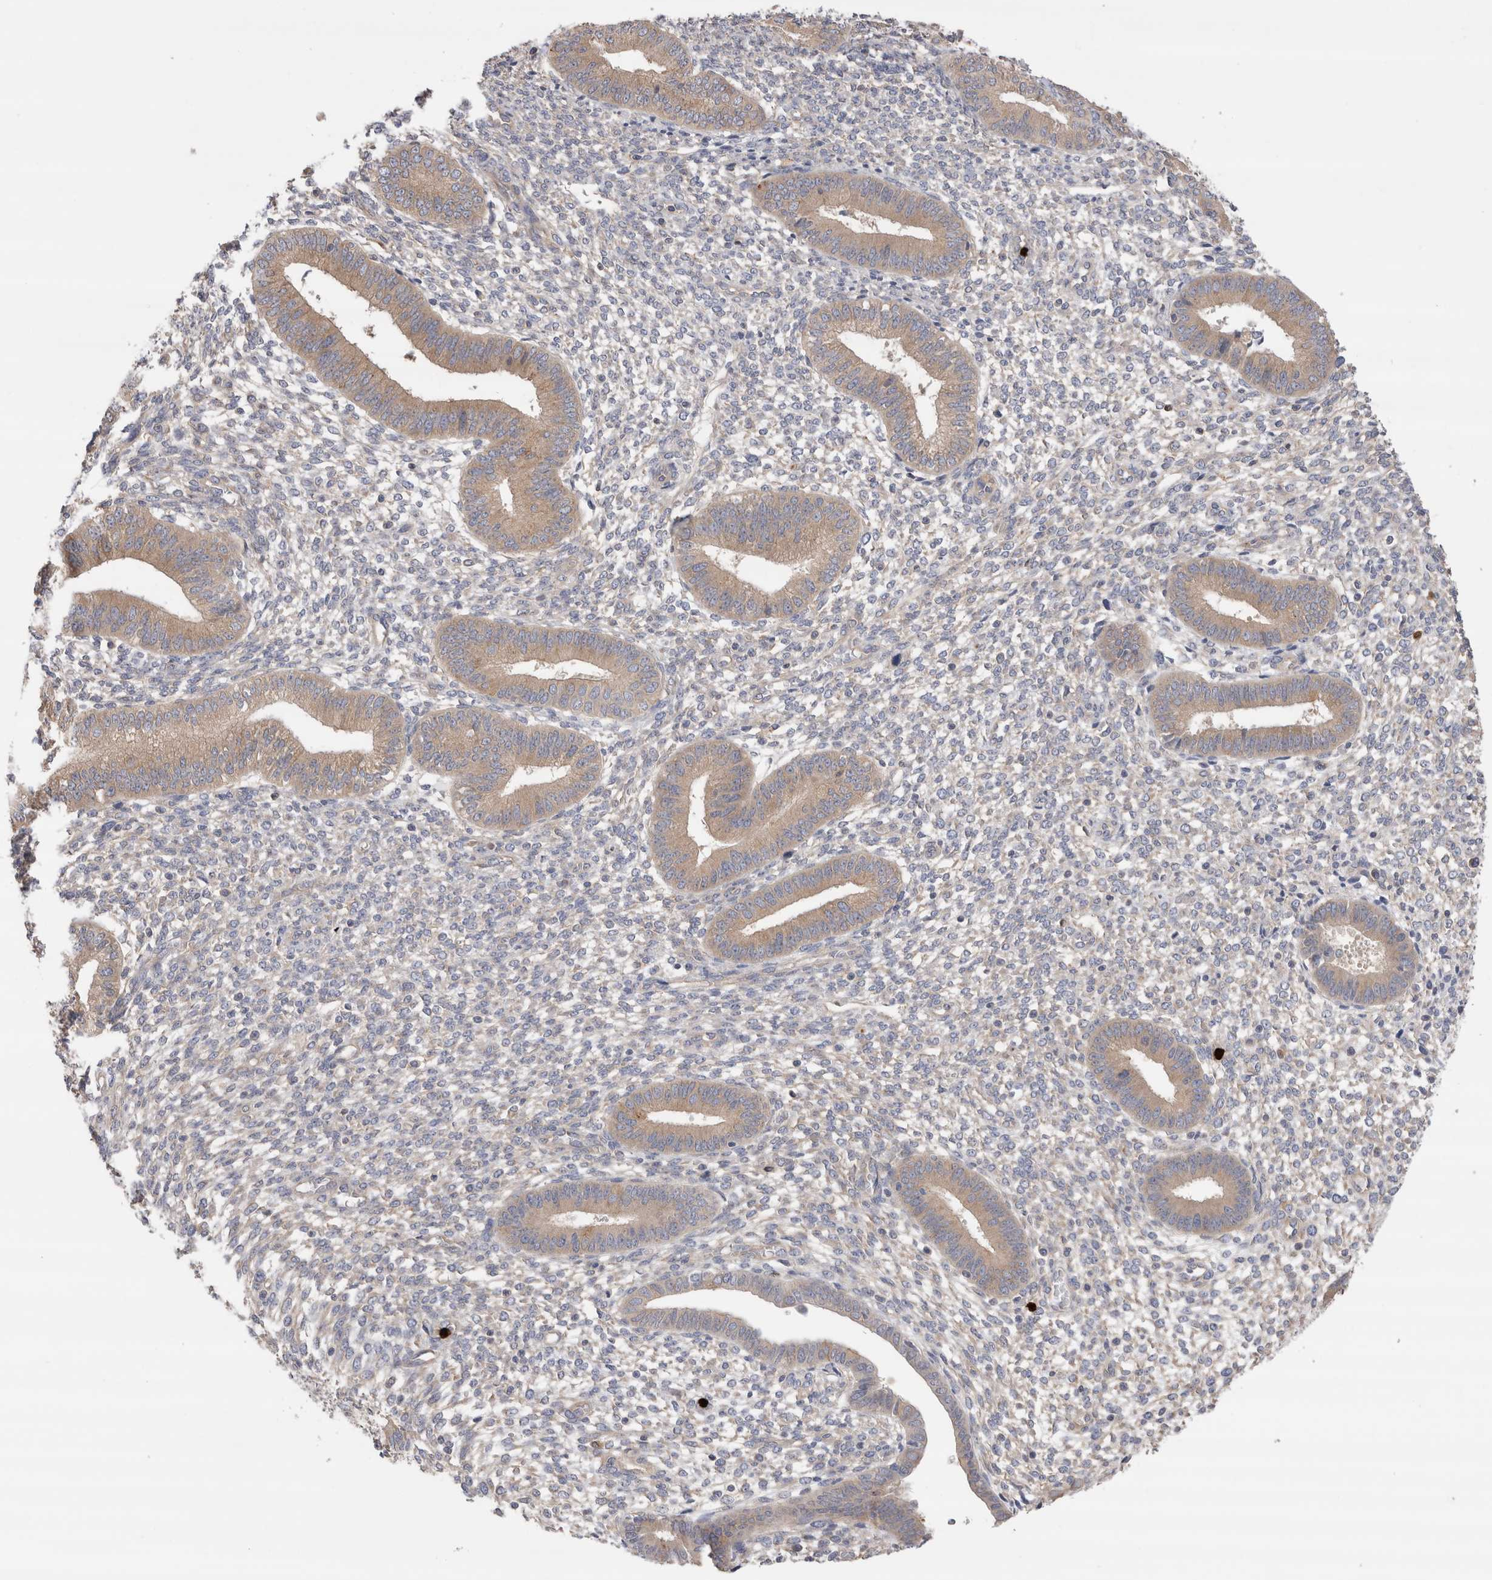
{"staining": {"intensity": "negative", "quantity": "none", "location": "none"}, "tissue": "endometrium", "cell_type": "Cells in endometrial stroma", "image_type": "normal", "snomed": [{"axis": "morphology", "description": "Normal tissue, NOS"}, {"axis": "topography", "description": "Endometrium"}], "caption": "Immunohistochemical staining of unremarkable endometrium demonstrates no significant positivity in cells in endometrial stroma.", "gene": "NXT2", "patient": {"sex": "female", "age": 46}}